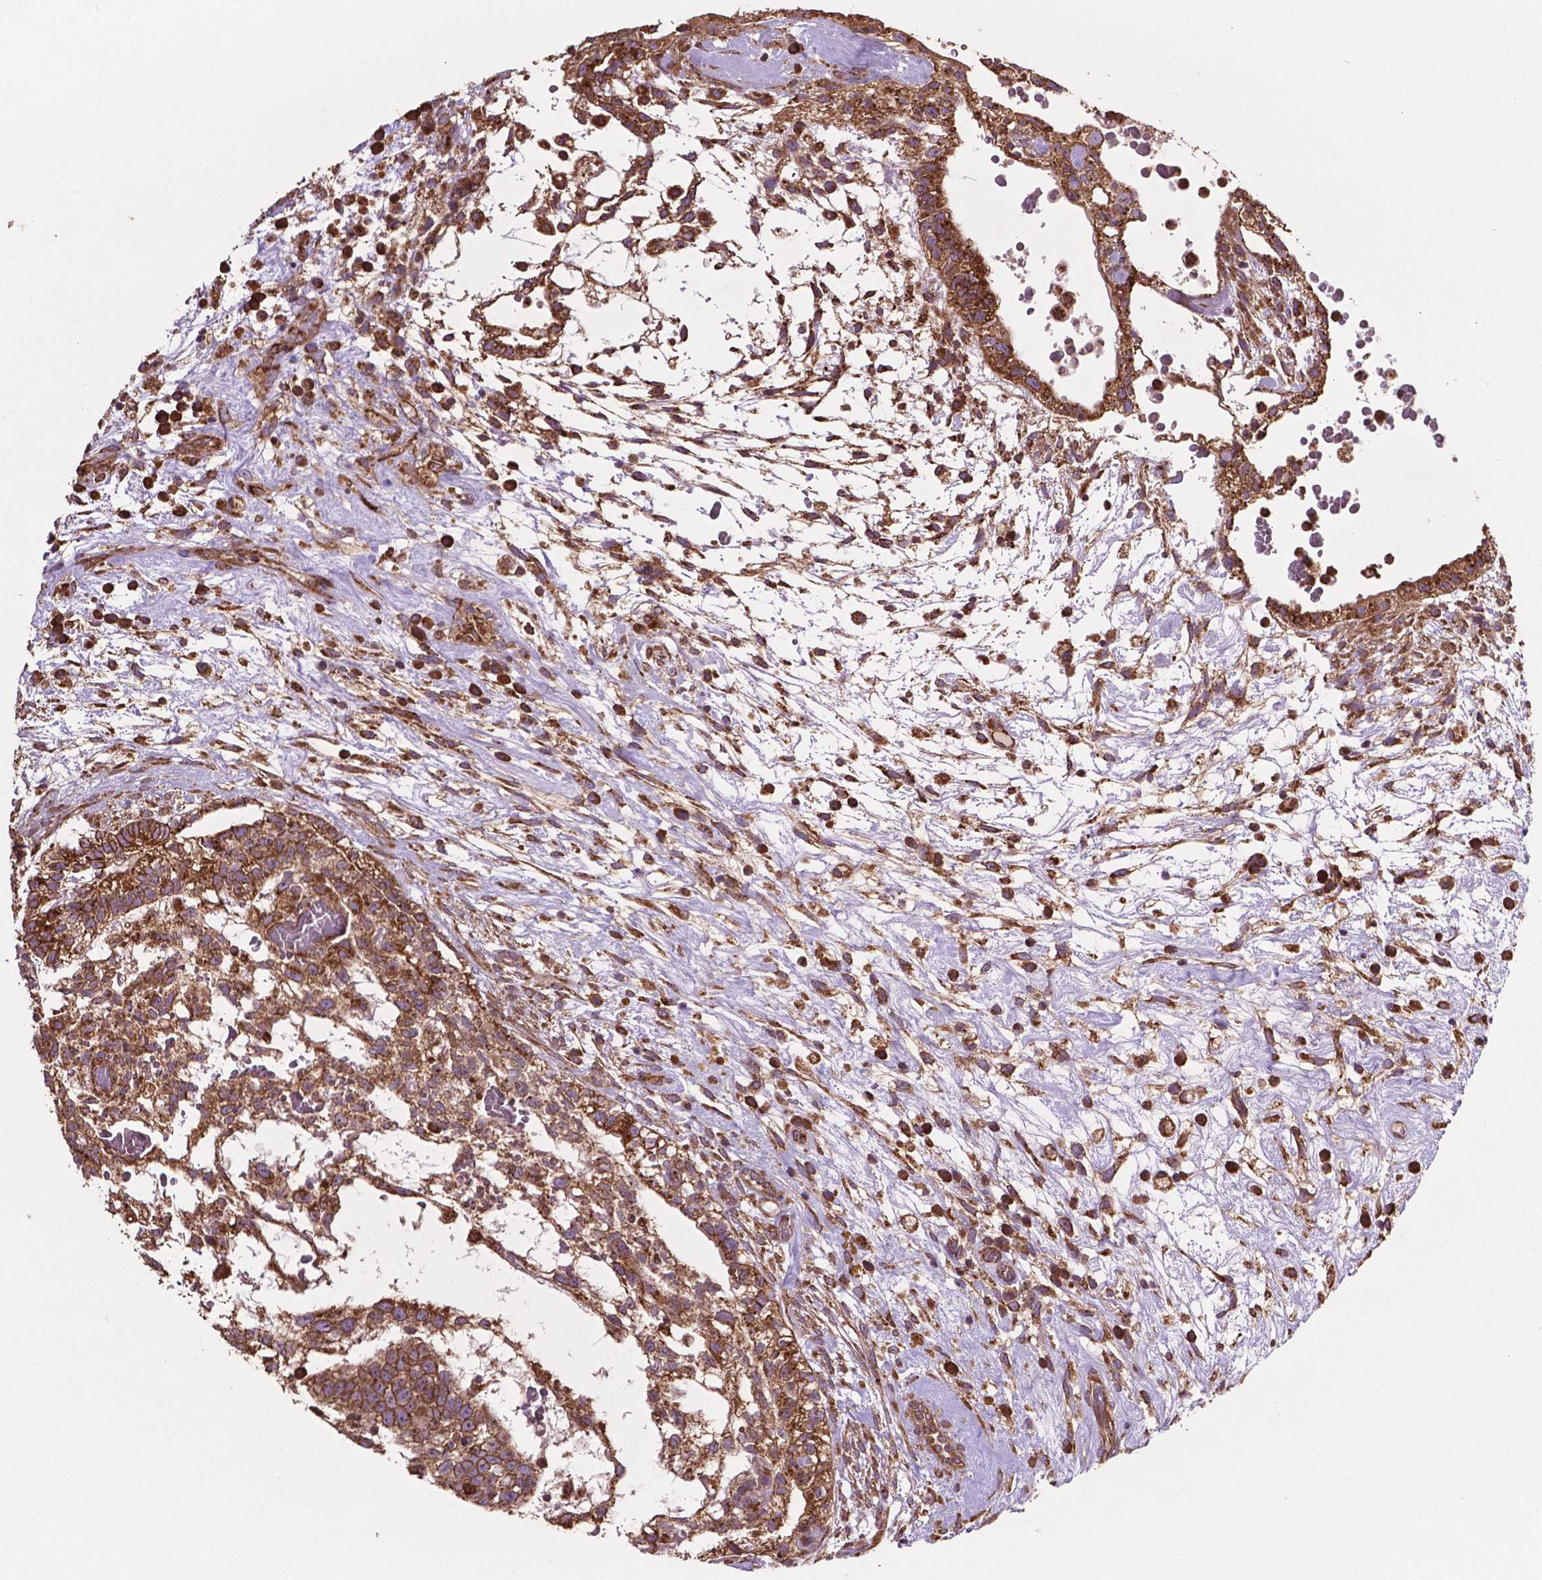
{"staining": {"intensity": "moderate", "quantity": ">75%", "location": "cytoplasmic/membranous"}, "tissue": "testis cancer", "cell_type": "Tumor cells", "image_type": "cancer", "snomed": [{"axis": "morphology", "description": "Normal tissue, NOS"}, {"axis": "morphology", "description": "Carcinoma, Embryonal, NOS"}, {"axis": "topography", "description": "Testis"}], "caption": "Protein expression by immunohistochemistry demonstrates moderate cytoplasmic/membranous staining in approximately >75% of tumor cells in testis cancer (embryonal carcinoma).", "gene": "CCDC71L", "patient": {"sex": "male", "age": 32}}